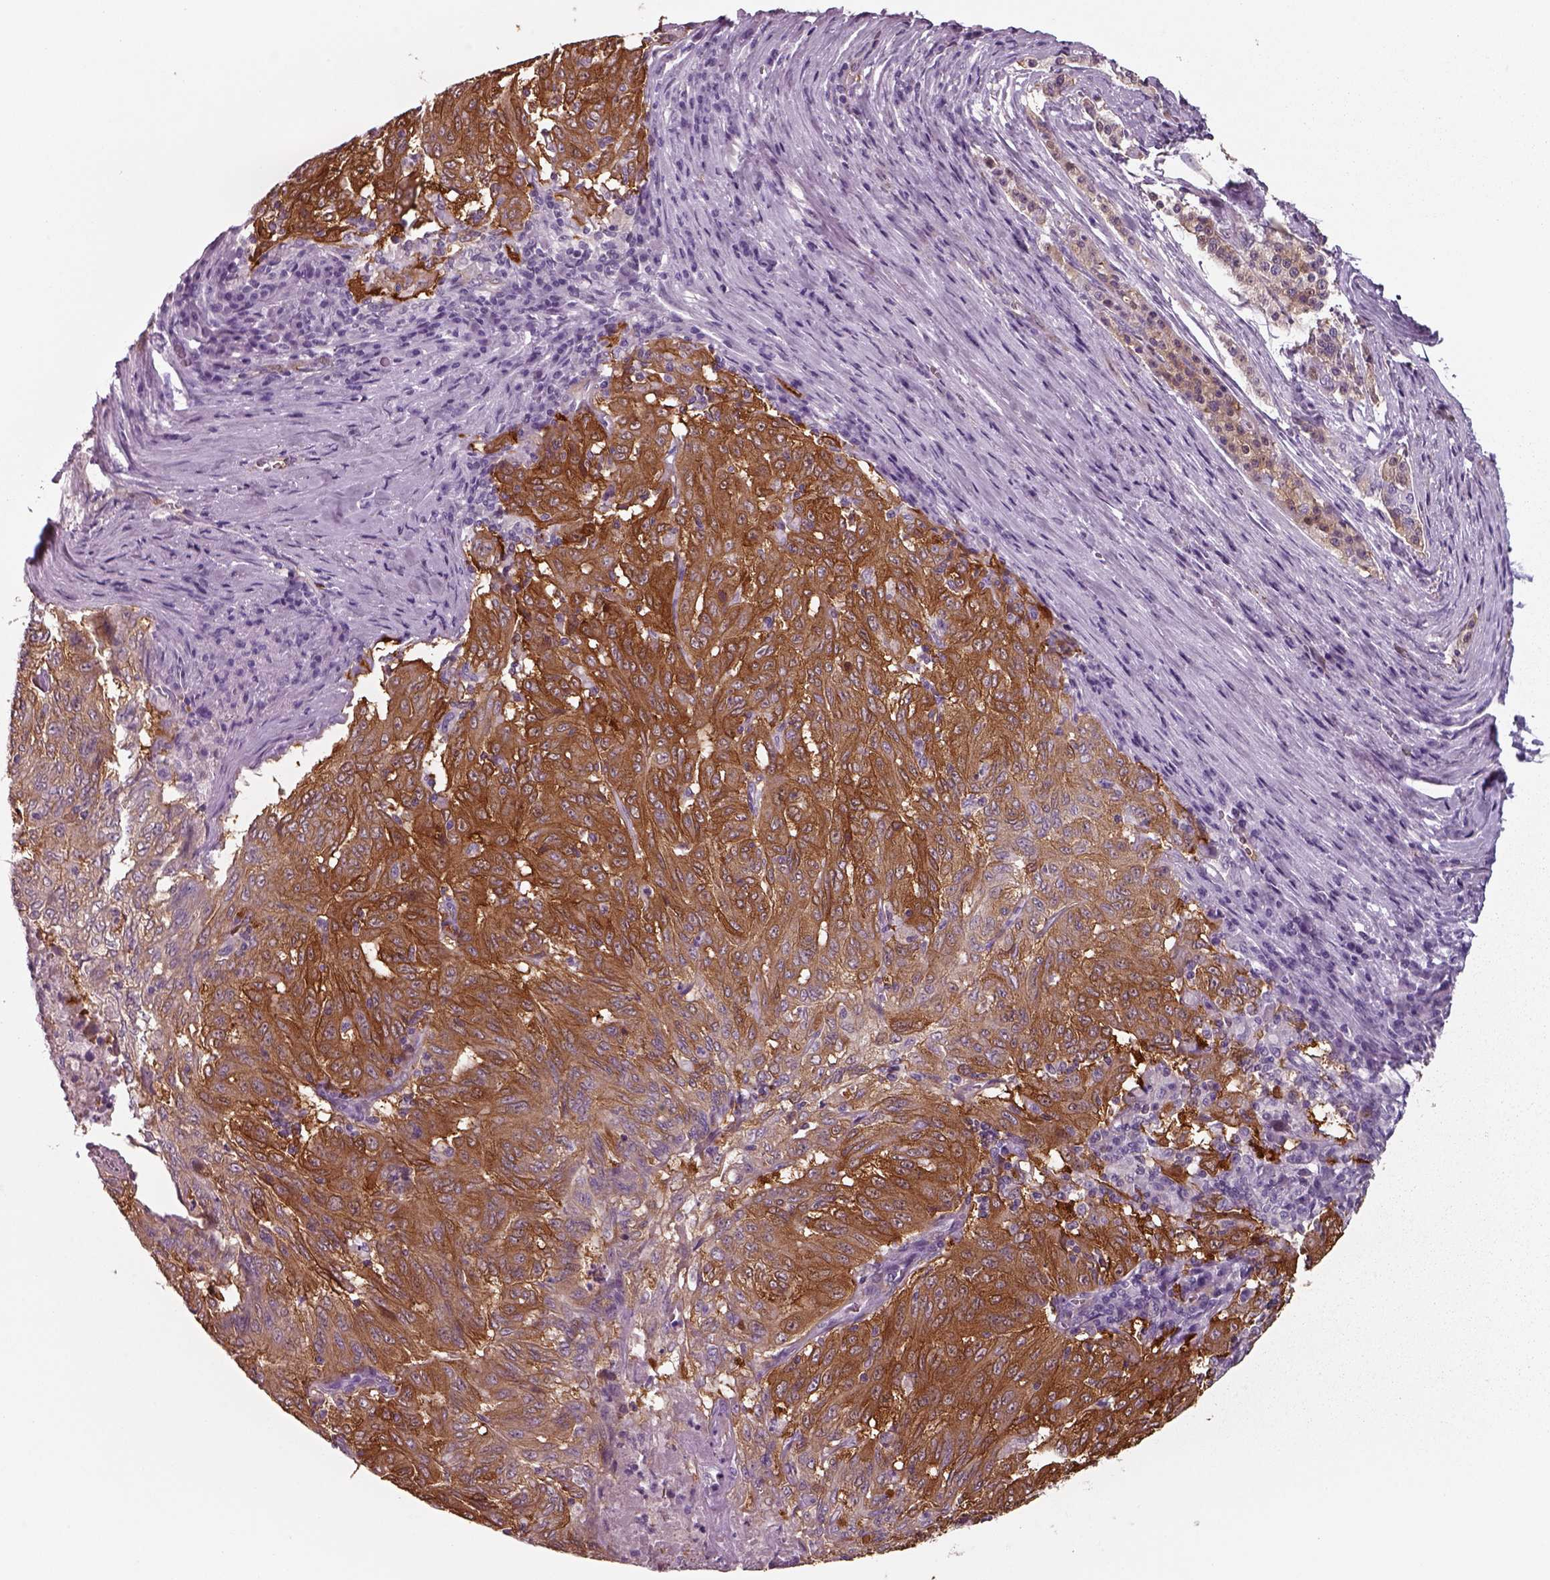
{"staining": {"intensity": "moderate", "quantity": ">75%", "location": "cytoplasmic/membranous"}, "tissue": "pancreatic cancer", "cell_type": "Tumor cells", "image_type": "cancer", "snomed": [{"axis": "morphology", "description": "Adenocarcinoma, NOS"}, {"axis": "topography", "description": "Pancreas"}], "caption": "A photomicrograph of pancreatic cancer stained for a protein reveals moderate cytoplasmic/membranous brown staining in tumor cells.", "gene": "ISYNA1", "patient": {"sex": "male", "age": 63}}